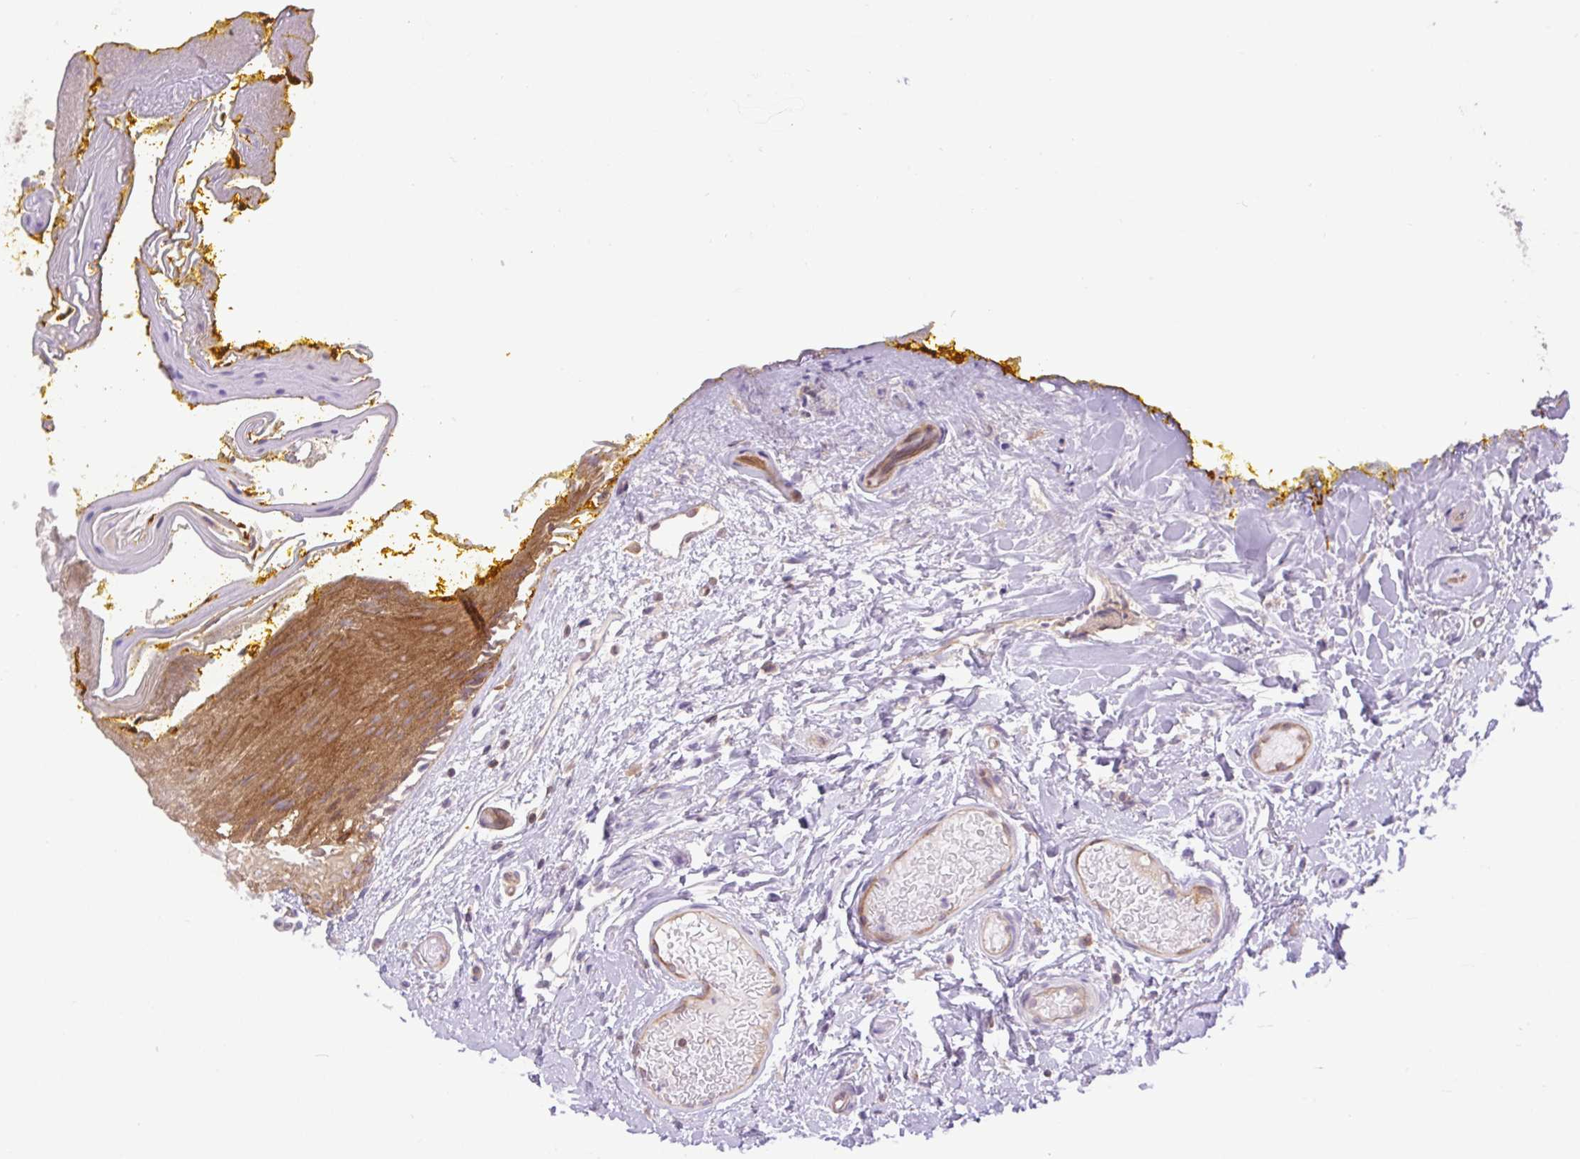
{"staining": {"intensity": "strong", "quantity": "25%-75%", "location": "cytoplasmic/membranous"}, "tissue": "oral mucosa", "cell_type": "Squamous epithelial cells", "image_type": "normal", "snomed": [{"axis": "morphology", "description": "Normal tissue, NOS"}, {"axis": "topography", "description": "Oral tissue"}, {"axis": "topography", "description": "Tounge, NOS"}], "caption": "High-magnification brightfield microscopy of normal oral mucosa stained with DAB (brown) and counterstained with hematoxylin (blue). squamous epithelial cells exhibit strong cytoplasmic/membranous positivity is present in approximately25%-75% of cells.", "gene": "MINK1", "patient": {"sex": "female", "age": 60}}